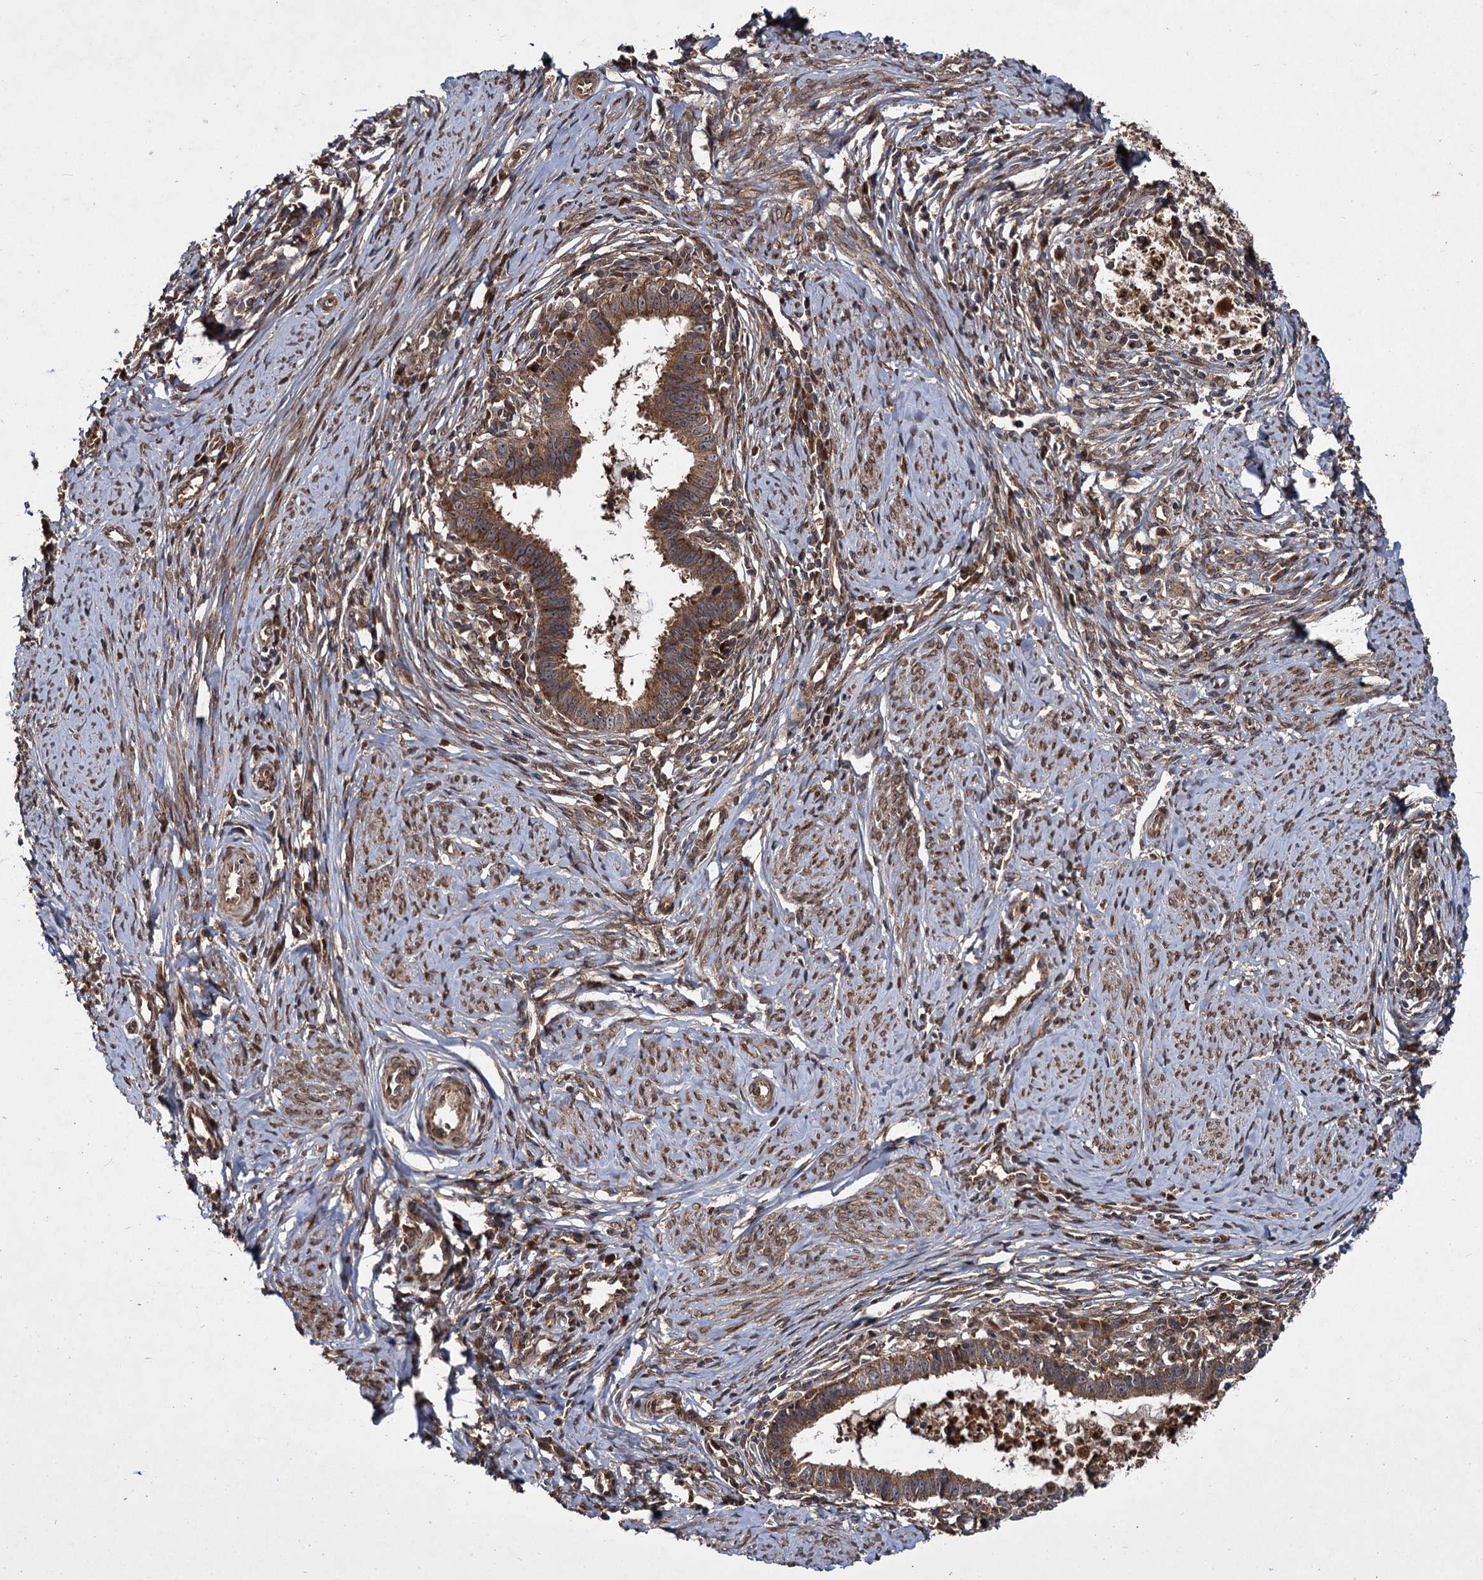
{"staining": {"intensity": "strong", "quantity": ">75%", "location": "cytoplasmic/membranous"}, "tissue": "cervical cancer", "cell_type": "Tumor cells", "image_type": "cancer", "snomed": [{"axis": "morphology", "description": "Adenocarcinoma, NOS"}, {"axis": "topography", "description": "Cervix"}], "caption": "Tumor cells show strong cytoplasmic/membranous expression in approximately >75% of cells in cervical adenocarcinoma.", "gene": "DCP1B", "patient": {"sex": "female", "age": 36}}